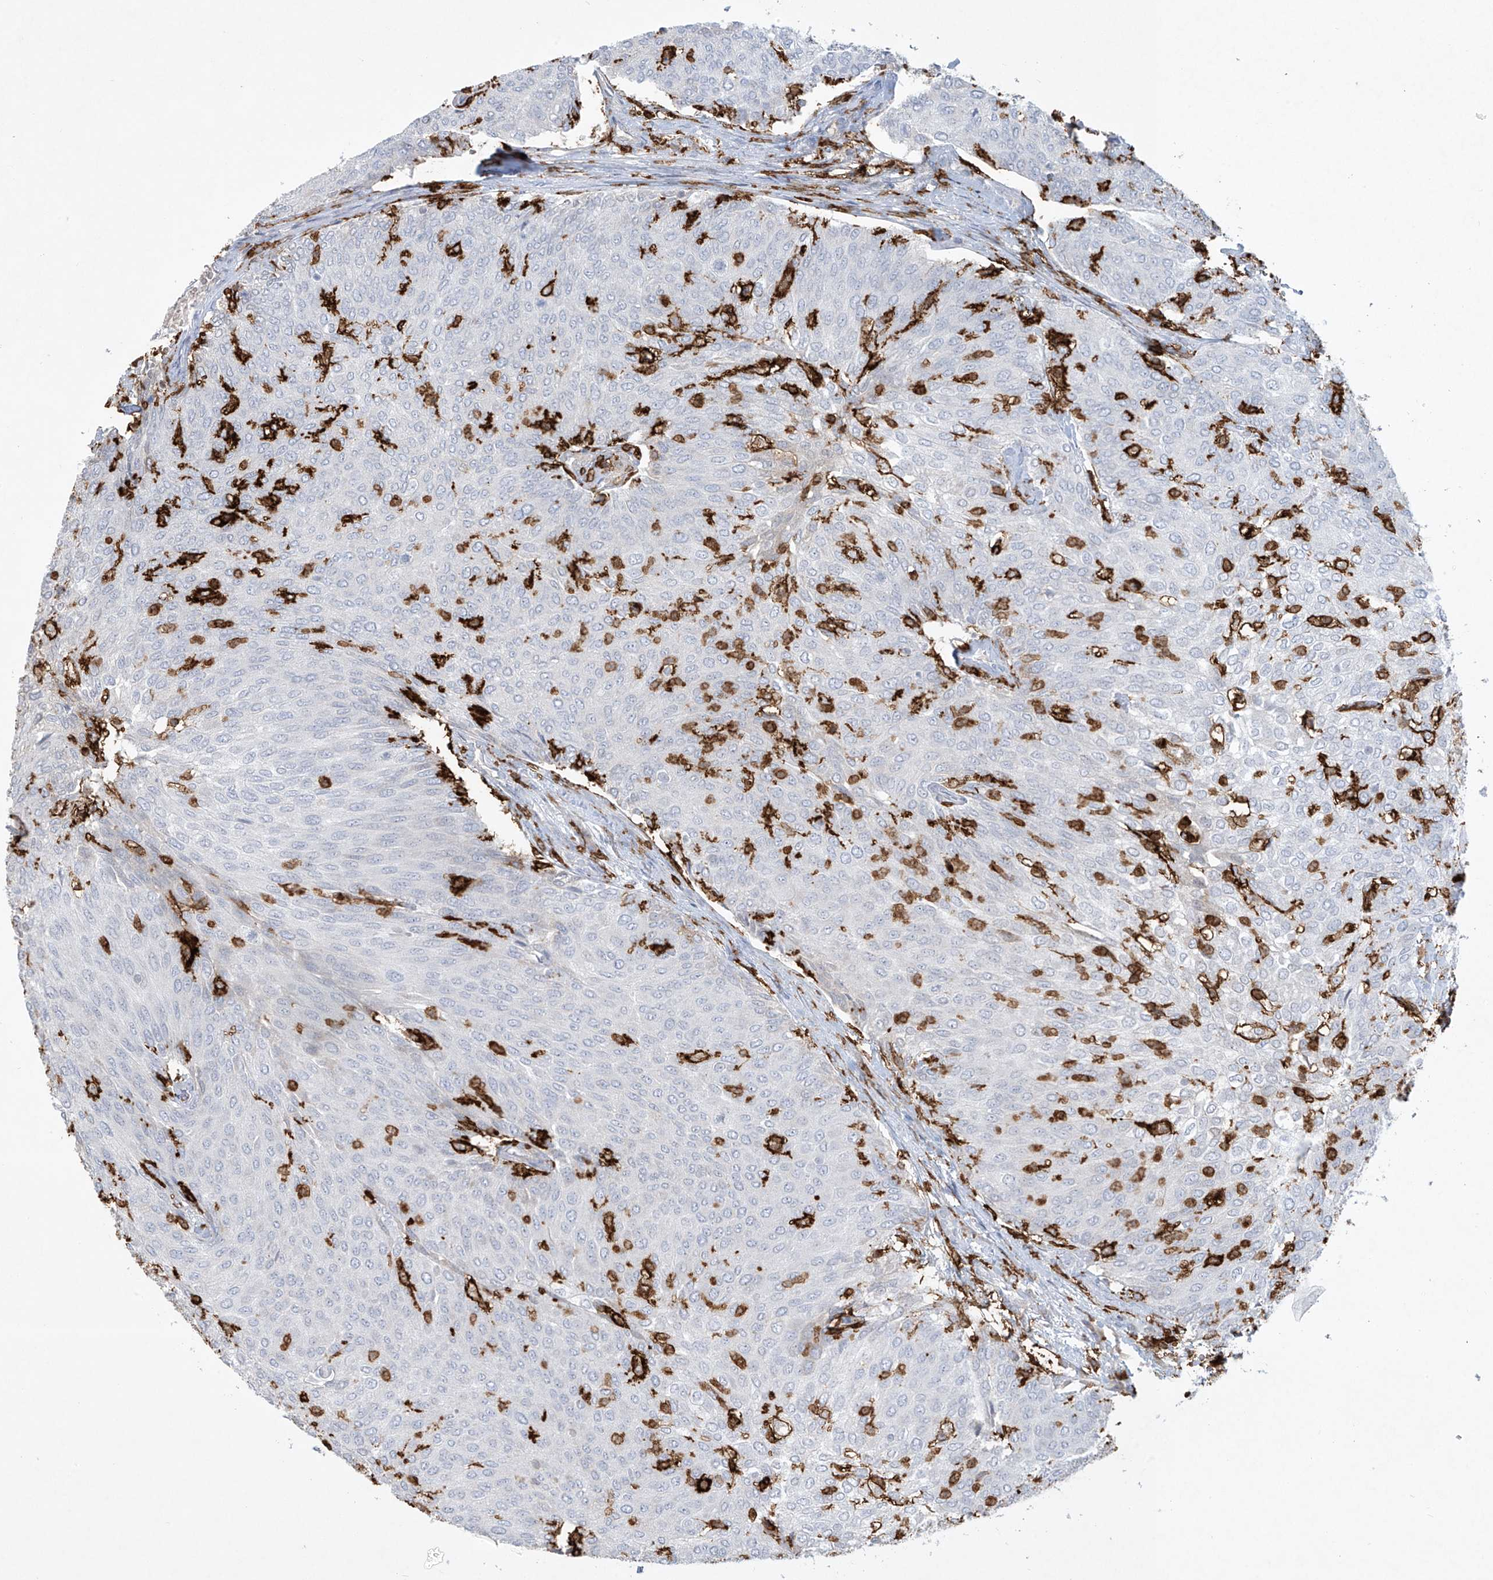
{"staining": {"intensity": "negative", "quantity": "none", "location": "none"}, "tissue": "urothelial cancer", "cell_type": "Tumor cells", "image_type": "cancer", "snomed": [{"axis": "morphology", "description": "Urothelial carcinoma, Low grade"}, {"axis": "topography", "description": "Urinary bladder"}], "caption": "Tumor cells are negative for protein expression in human low-grade urothelial carcinoma.", "gene": "FCGR3A", "patient": {"sex": "female", "age": 79}}